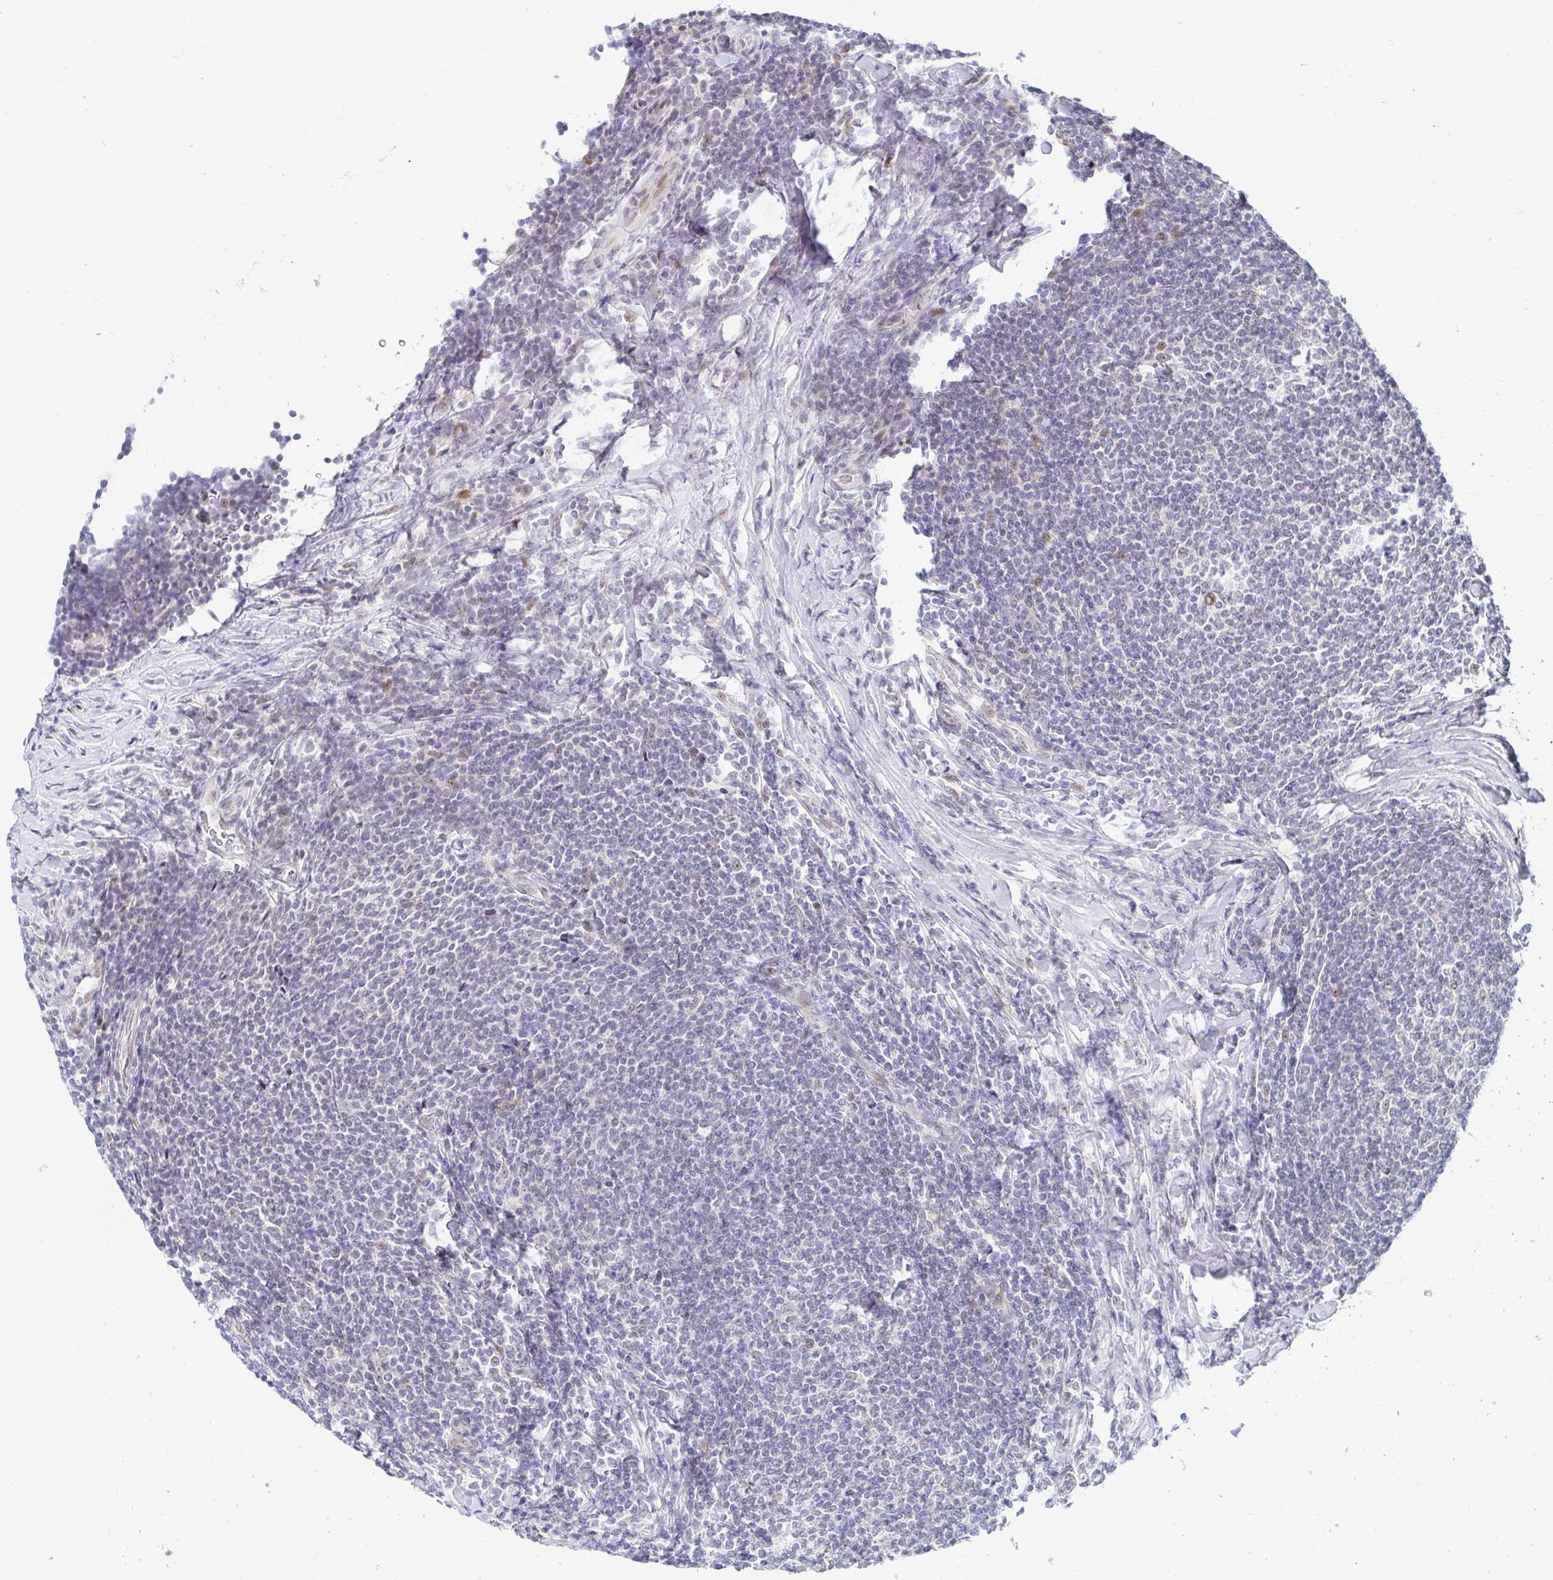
{"staining": {"intensity": "negative", "quantity": "none", "location": "none"}, "tissue": "lymphoma", "cell_type": "Tumor cells", "image_type": "cancer", "snomed": [{"axis": "morphology", "description": "Malignant lymphoma, non-Hodgkin's type, Low grade"}, {"axis": "topography", "description": "Lymph node"}], "caption": "Immunohistochemistry (IHC) photomicrograph of human lymphoma stained for a protein (brown), which displays no positivity in tumor cells.", "gene": "COL28A1", "patient": {"sex": "male", "age": 52}}